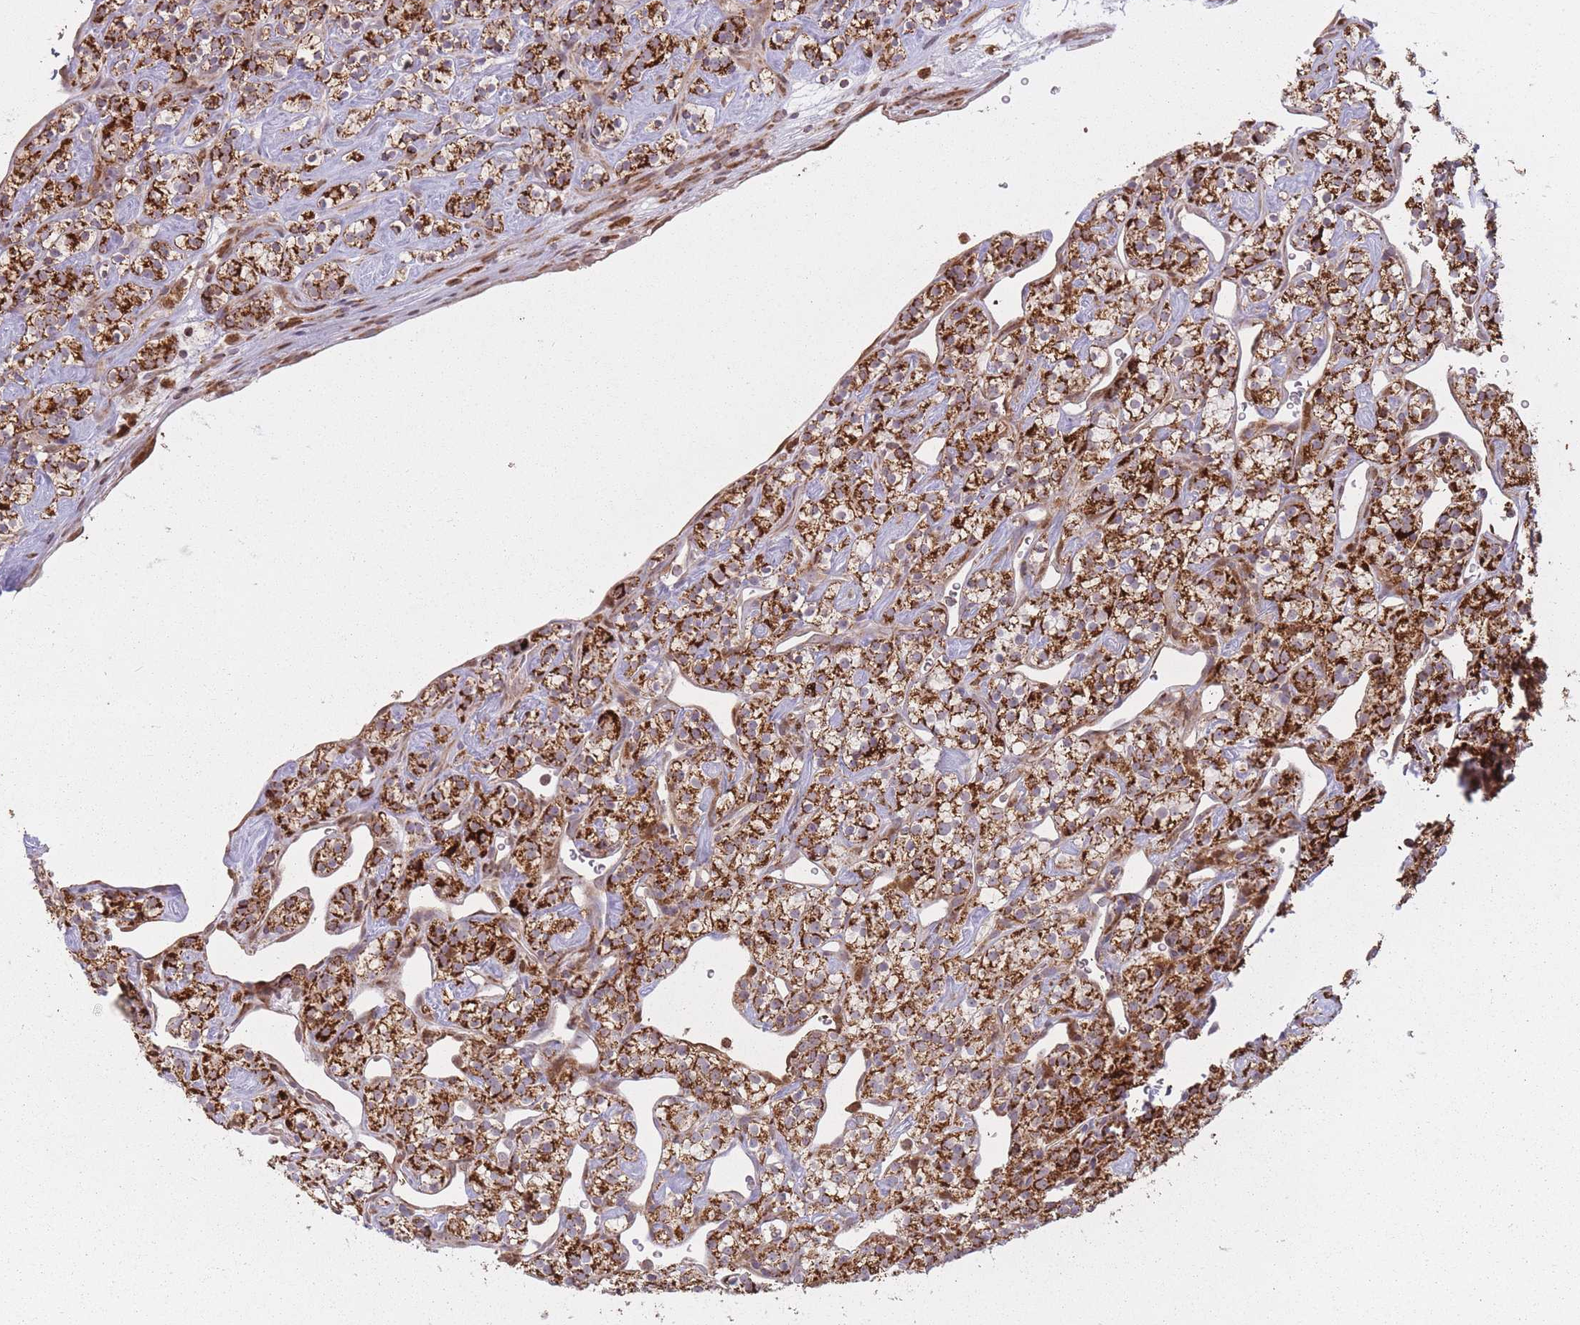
{"staining": {"intensity": "strong", "quantity": ">75%", "location": "cytoplasmic/membranous"}, "tissue": "renal cancer", "cell_type": "Tumor cells", "image_type": "cancer", "snomed": [{"axis": "morphology", "description": "Adenocarcinoma, NOS"}, {"axis": "topography", "description": "Kidney"}], "caption": "The micrograph reveals staining of renal adenocarcinoma, revealing strong cytoplasmic/membranous protein staining (brown color) within tumor cells. (DAB = brown stain, brightfield microscopy at high magnification).", "gene": "LGALS9", "patient": {"sex": "male", "age": 77}}